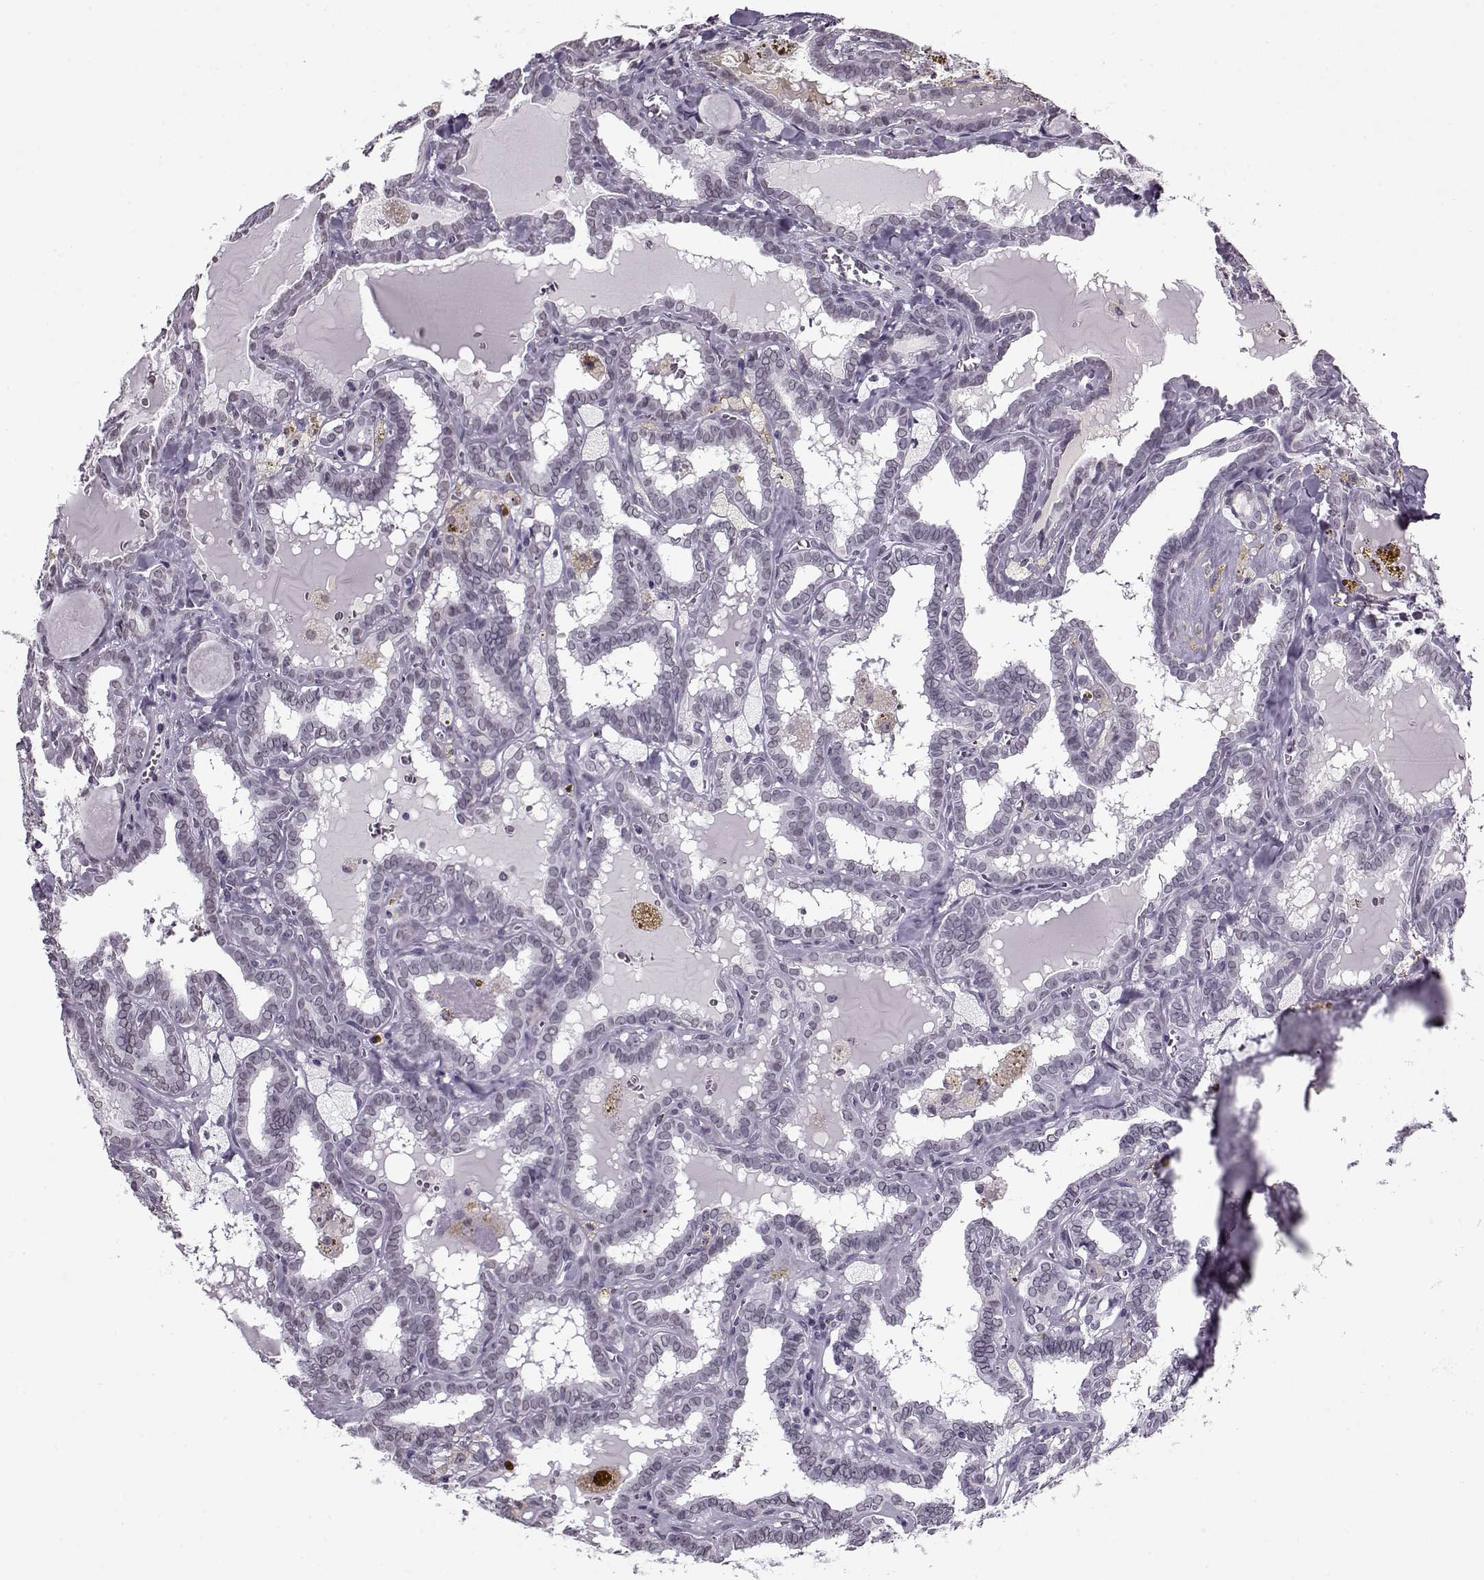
{"staining": {"intensity": "negative", "quantity": "none", "location": "none"}, "tissue": "thyroid cancer", "cell_type": "Tumor cells", "image_type": "cancer", "snomed": [{"axis": "morphology", "description": "Papillary adenocarcinoma, NOS"}, {"axis": "topography", "description": "Thyroid gland"}], "caption": "Tumor cells show no significant protein expression in thyroid papillary adenocarcinoma. (DAB immunohistochemistry (IHC) with hematoxylin counter stain).", "gene": "PRMT8", "patient": {"sex": "female", "age": 39}}